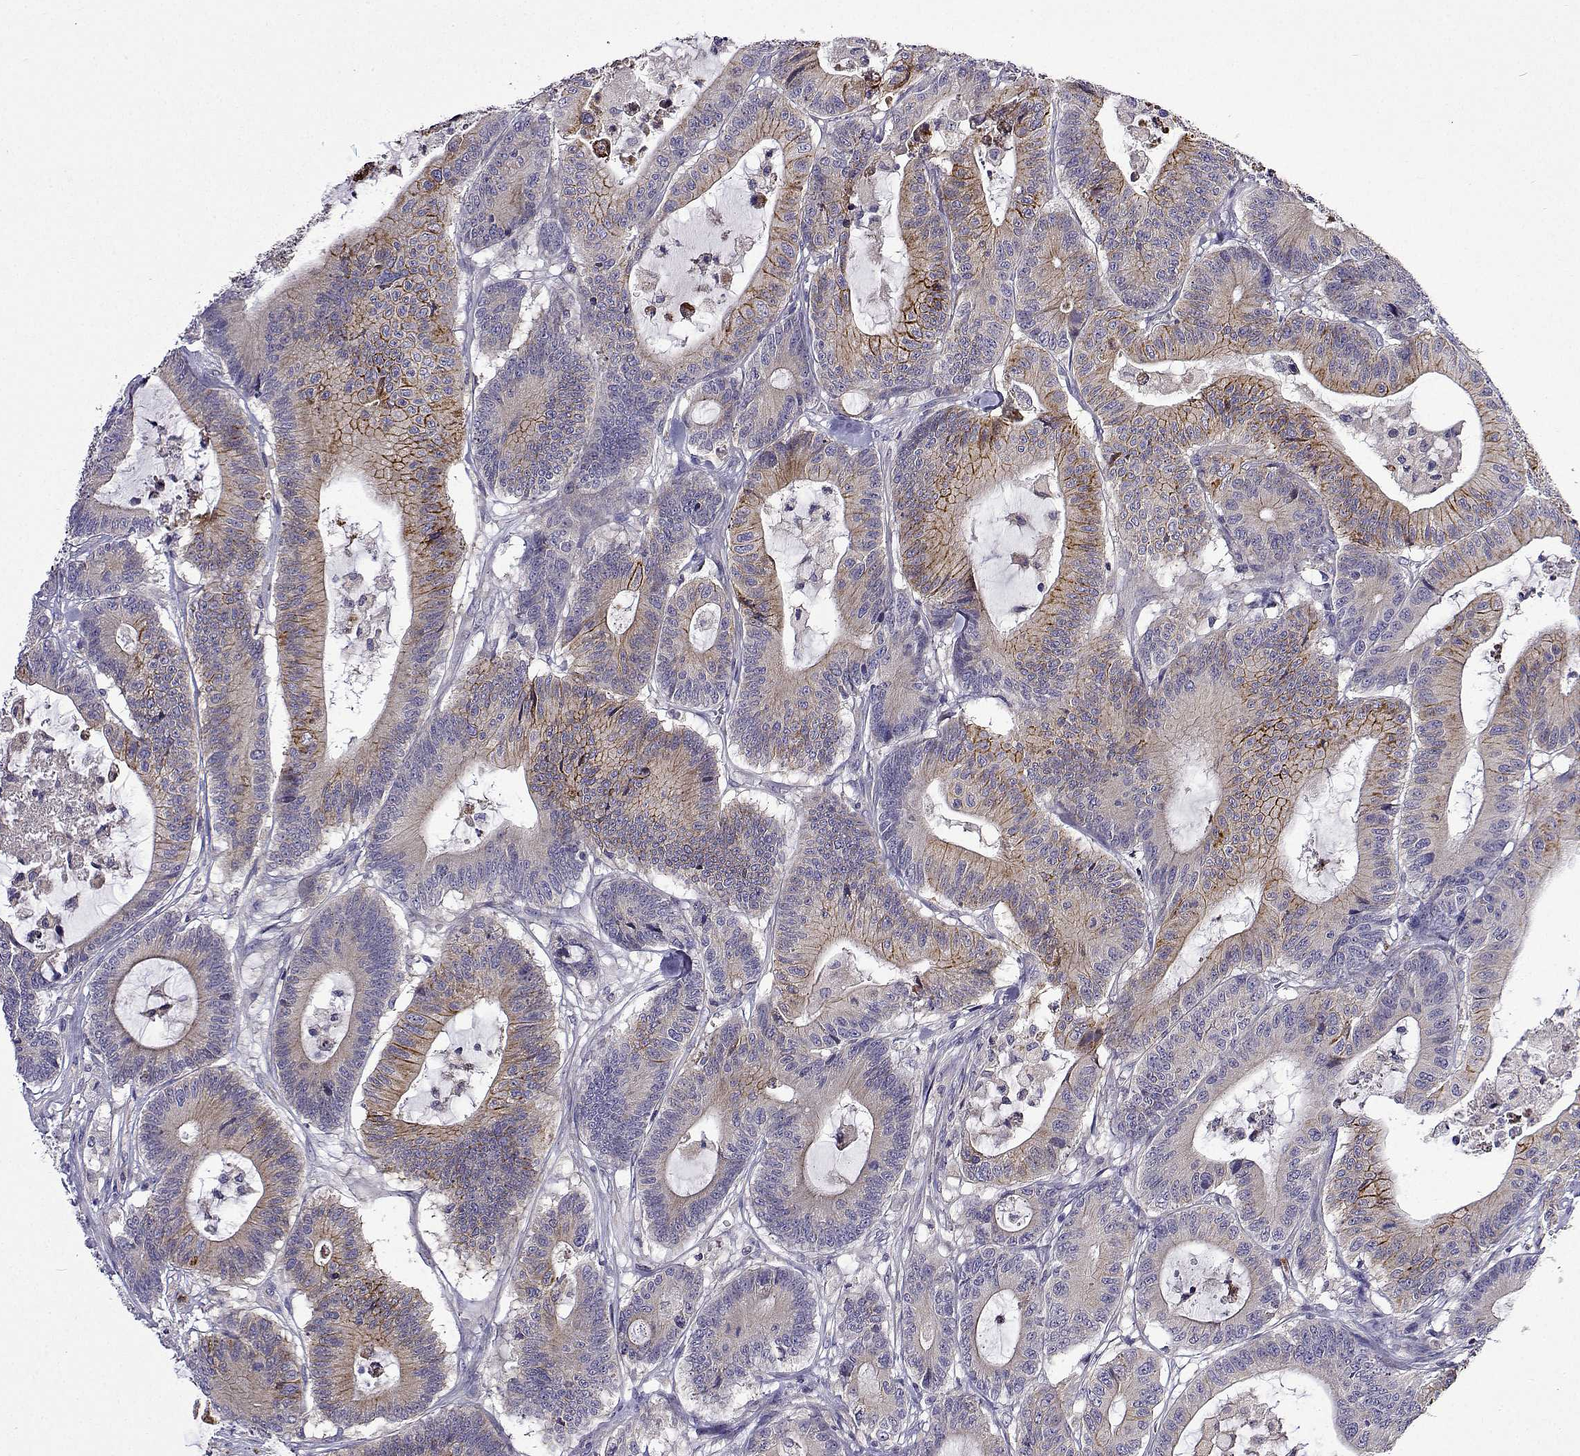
{"staining": {"intensity": "moderate", "quantity": "25%-75%", "location": "cytoplasmic/membranous"}, "tissue": "colorectal cancer", "cell_type": "Tumor cells", "image_type": "cancer", "snomed": [{"axis": "morphology", "description": "Adenocarcinoma, NOS"}, {"axis": "topography", "description": "Colon"}], "caption": "Immunohistochemistry of adenocarcinoma (colorectal) reveals medium levels of moderate cytoplasmic/membranous positivity in approximately 25%-75% of tumor cells.", "gene": "SULT2A1", "patient": {"sex": "female", "age": 84}}